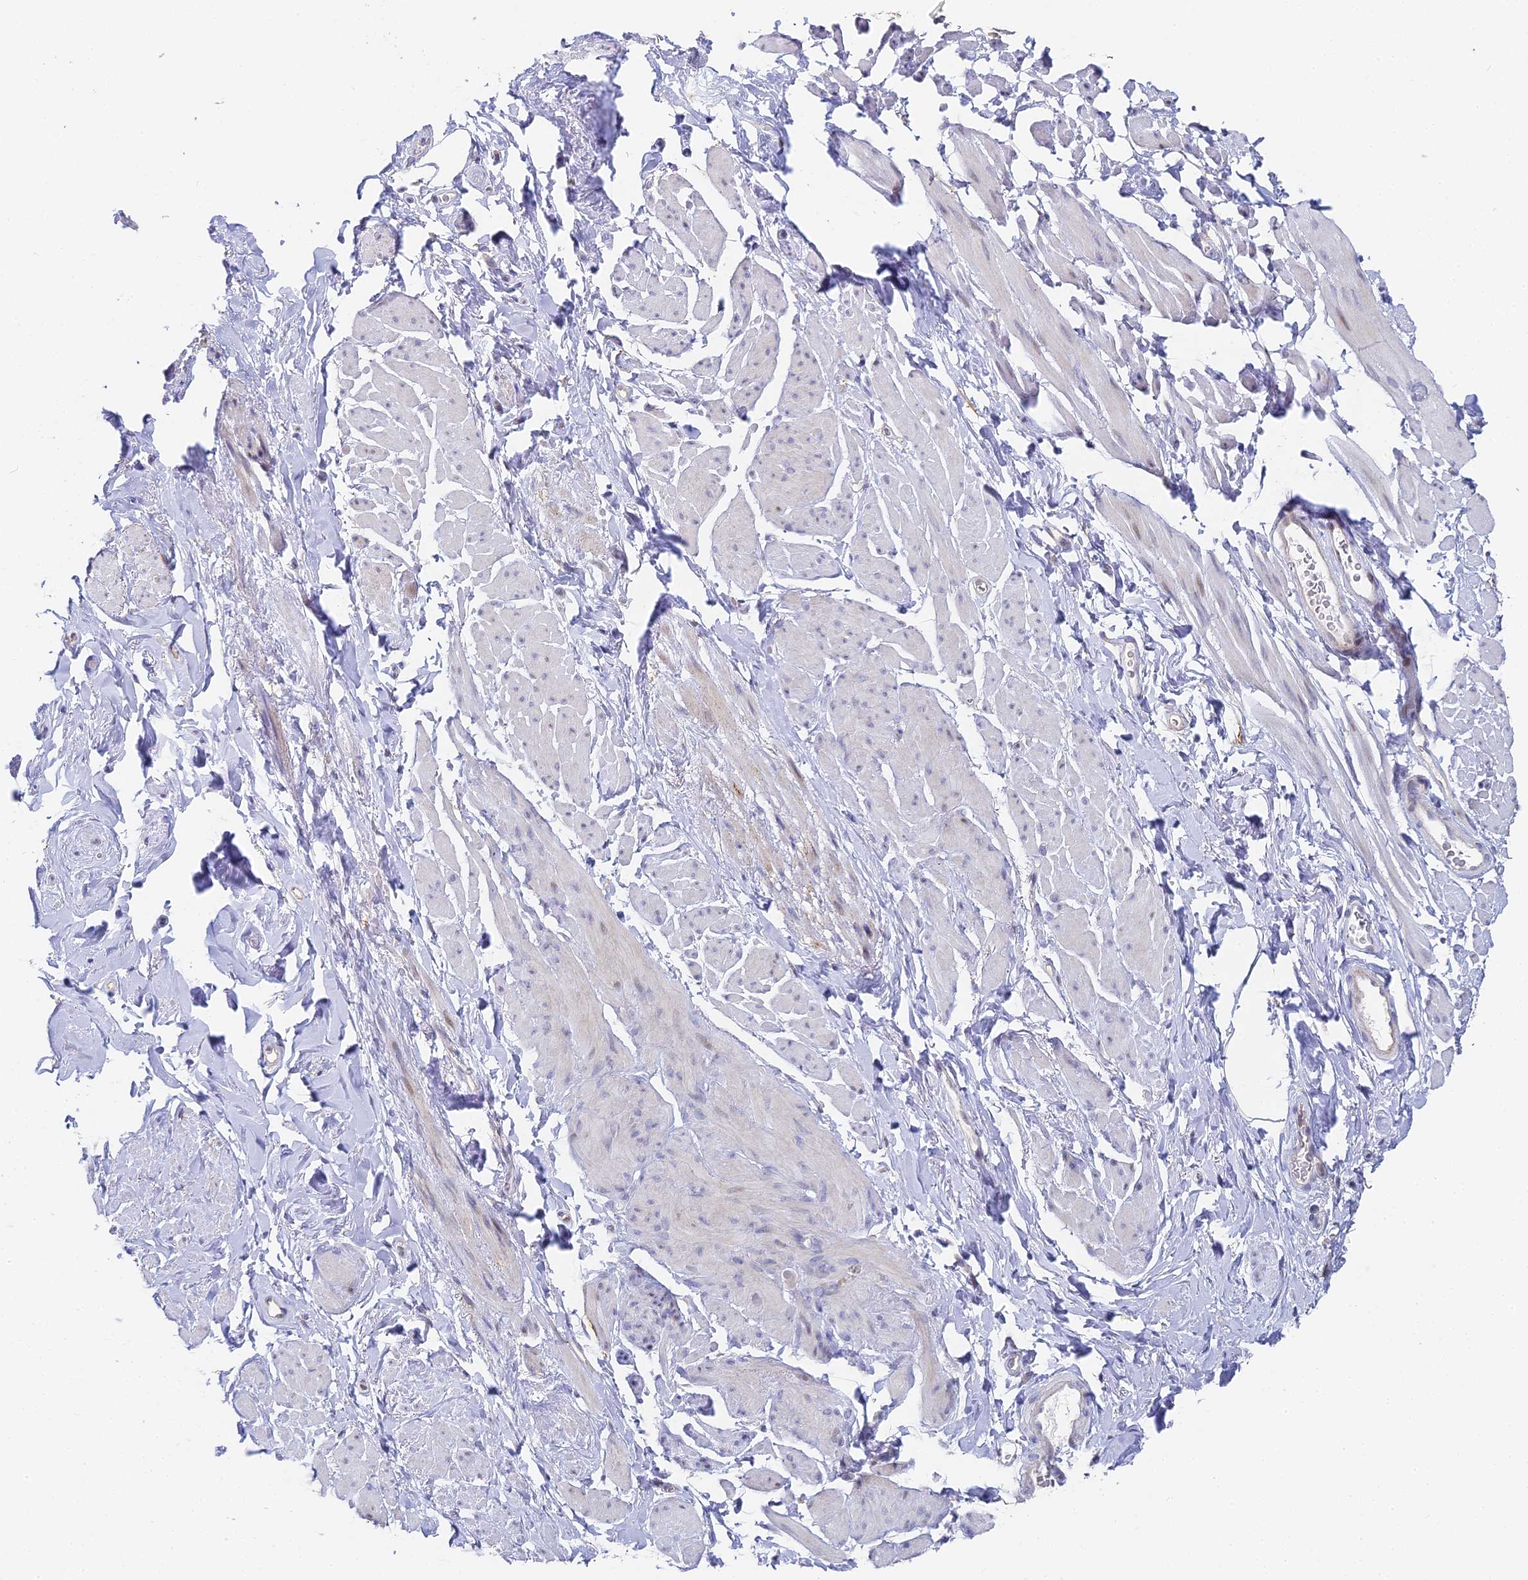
{"staining": {"intensity": "negative", "quantity": "none", "location": "none"}, "tissue": "smooth muscle", "cell_type": "Smooth muscle cells", "image_type": "normal", "snomed": [{"axis": "morphology", "description": "Normal tissue, NOS"}, {"axis": "topography", "description": "Smooth muscle"}, {"axis": "topography", "description": "Peripheral nerve tissue"}], "caption": "This is an IHC photomicrograph of unremarkable human smooth muscle. There is no staining in smooth muscle cells.", "gene": "GJA1", "patient": {"sex": "male", "age": 69}}